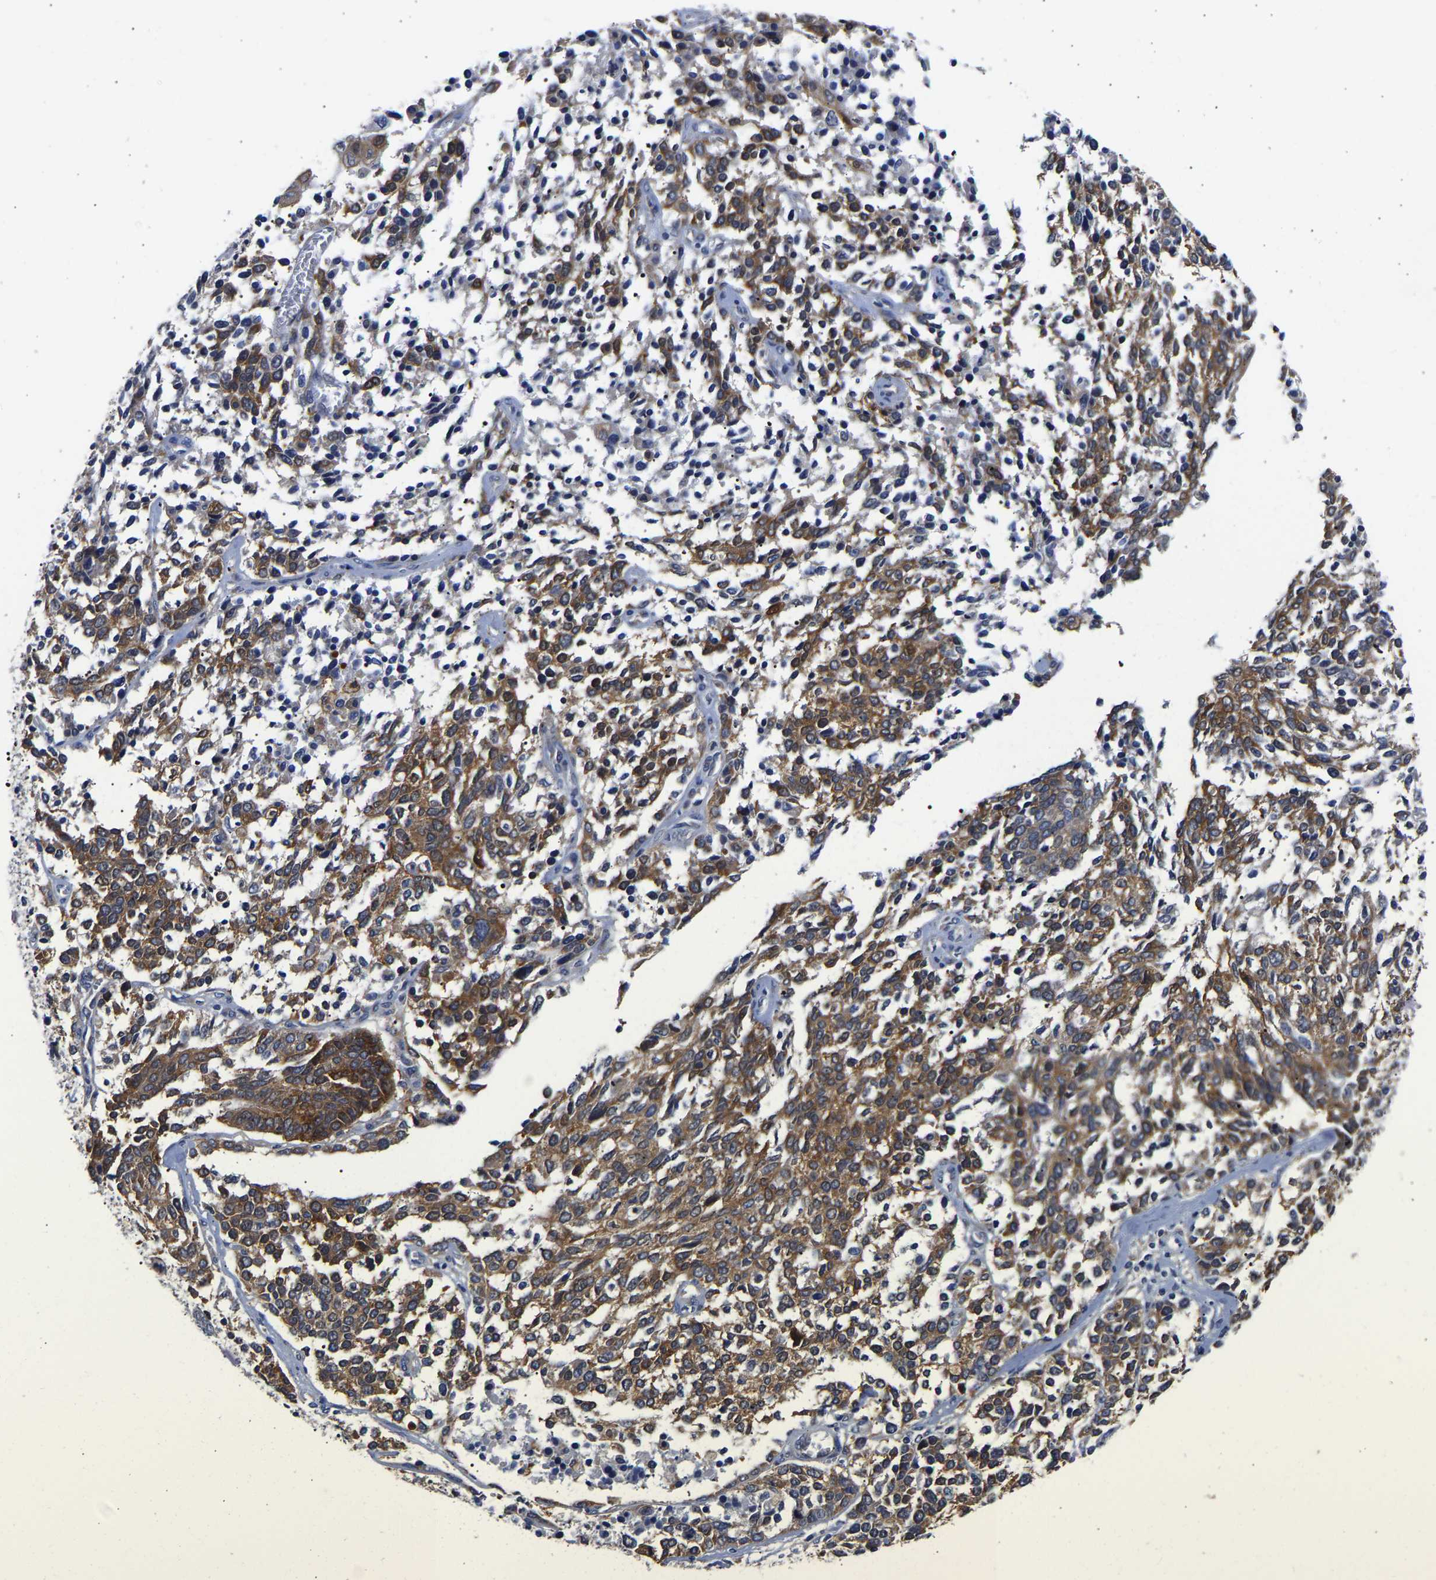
{"staining": {"intensity": "moderate", "quantity": ">75%", "location": "cytoplasmic/membranous"}, "tissue": "ovarian cancer", "cell_type": "Tumor cells", "image_type": "cancer", "snomed": [{"axis": "morphology", "description": "Cystadenocarcinoma, serous, NOS"}, {"axis": "topography", "description": "Ovary"}], "caption": "An immunohistochemistry photomicrograph of tumor tissue is shown. Protein staining in brown highlights moderate cytoplasmic/membranous positivity in ovarian cancer (serous cystadenocarcinoma) within tumor cells. (DAB (3,3'-diaminobenzidine) IHC with brightfield microscopy, high magnification).", "gene": "CCDC6", "patient": {"sex": "female", "age": 44}}